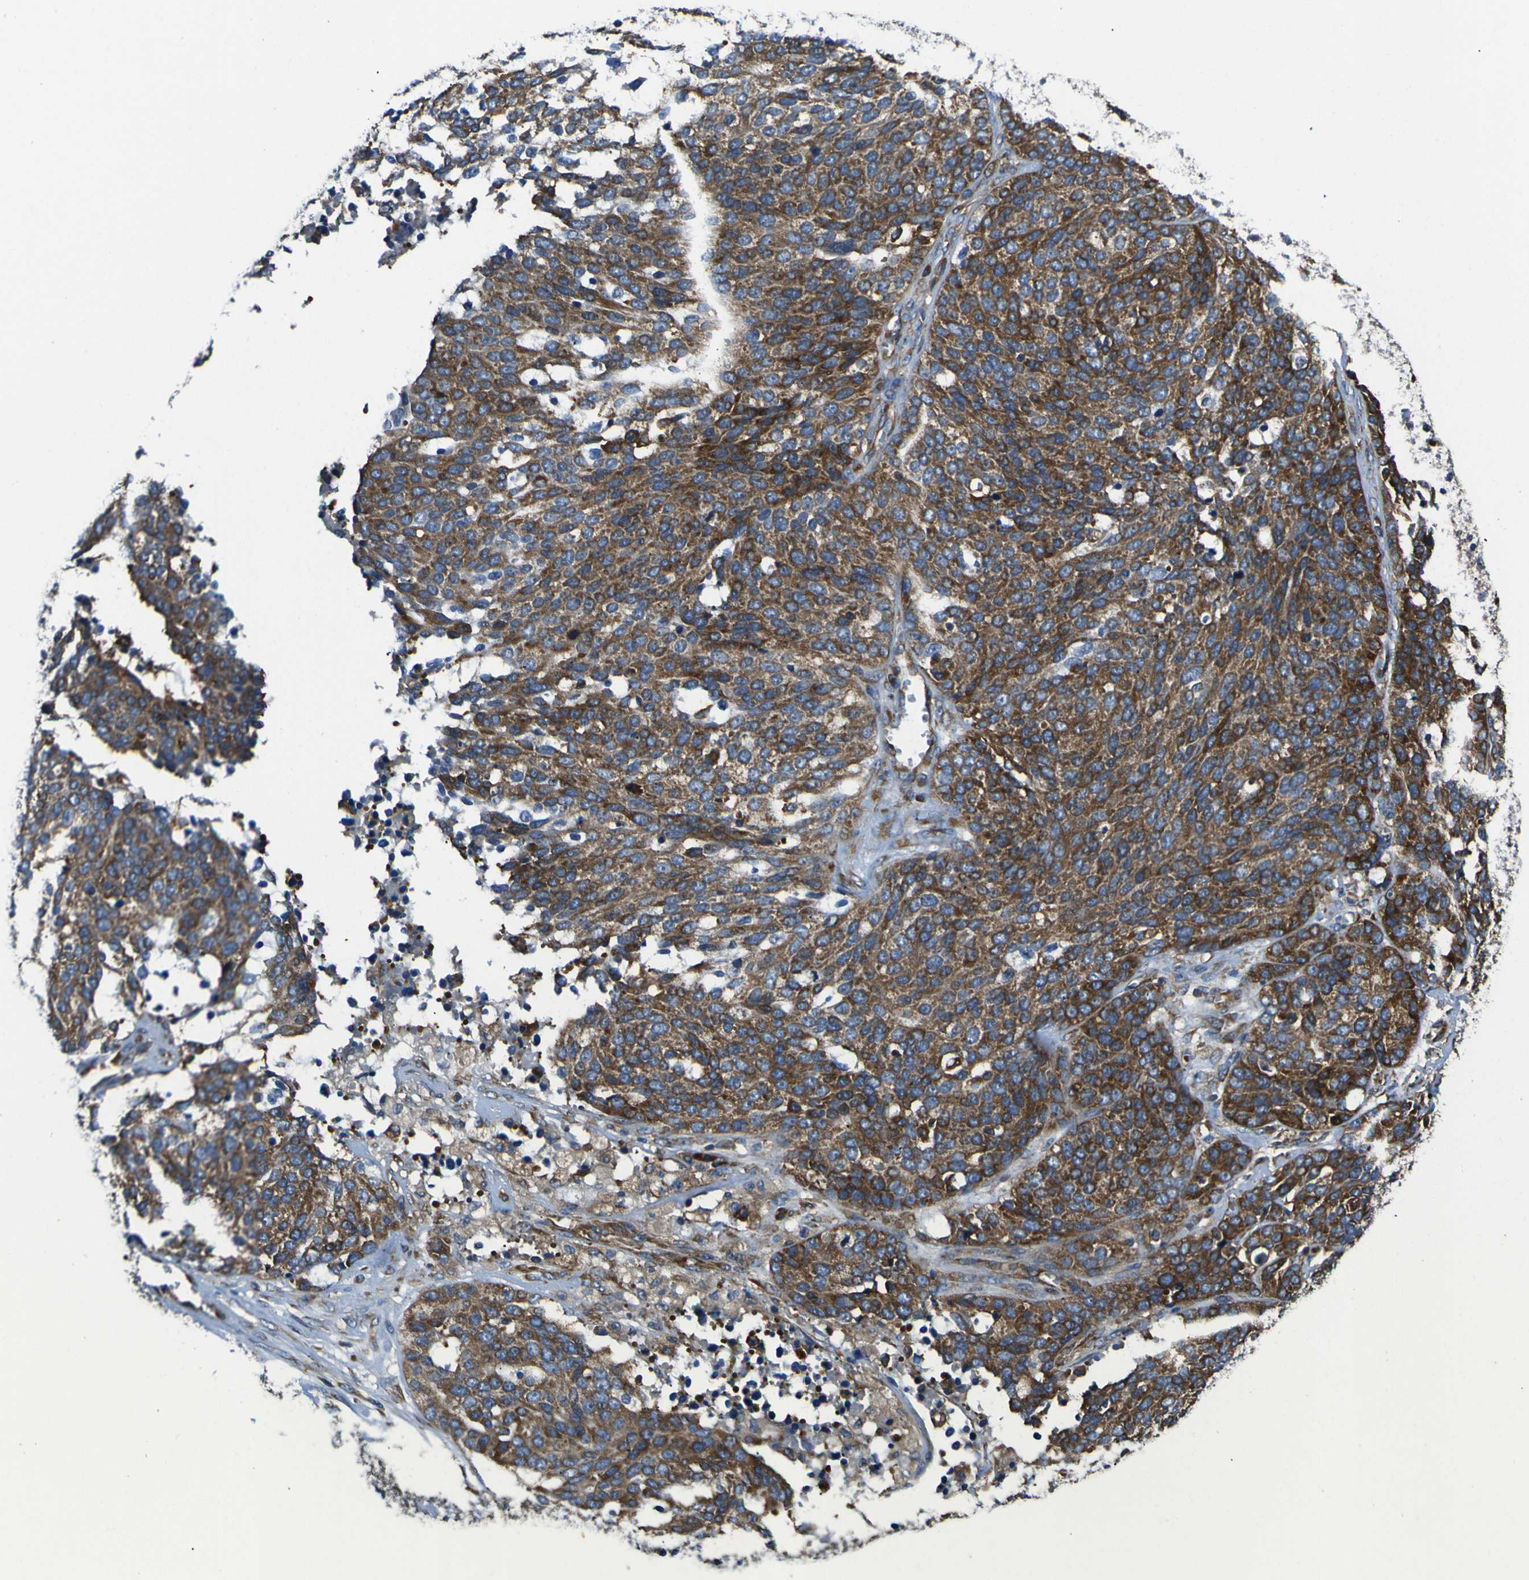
{"staining": {"intensity": "strong", "quantity": ">75%", "location": "cytoplasmic/membranous"}, "tissue": "ovarian cancer", "cell_type": "Tumor cells", "image_type": "cancer", "snomed": [{"axis": "morphology", "description": "Cystadenocarcinoma, serous, NOS"}, {"axis": "topography", "description": "Ovary"}], "caption": "DAB (3,3'-diaminobenzidine) immunohistochemical staining of ovarian cancer shows strong cytoplasmic/membranous protein staining in about >75% of tumor cells.", "gene": "RPSA", "patient": {"sex": "female", "age": 44}}